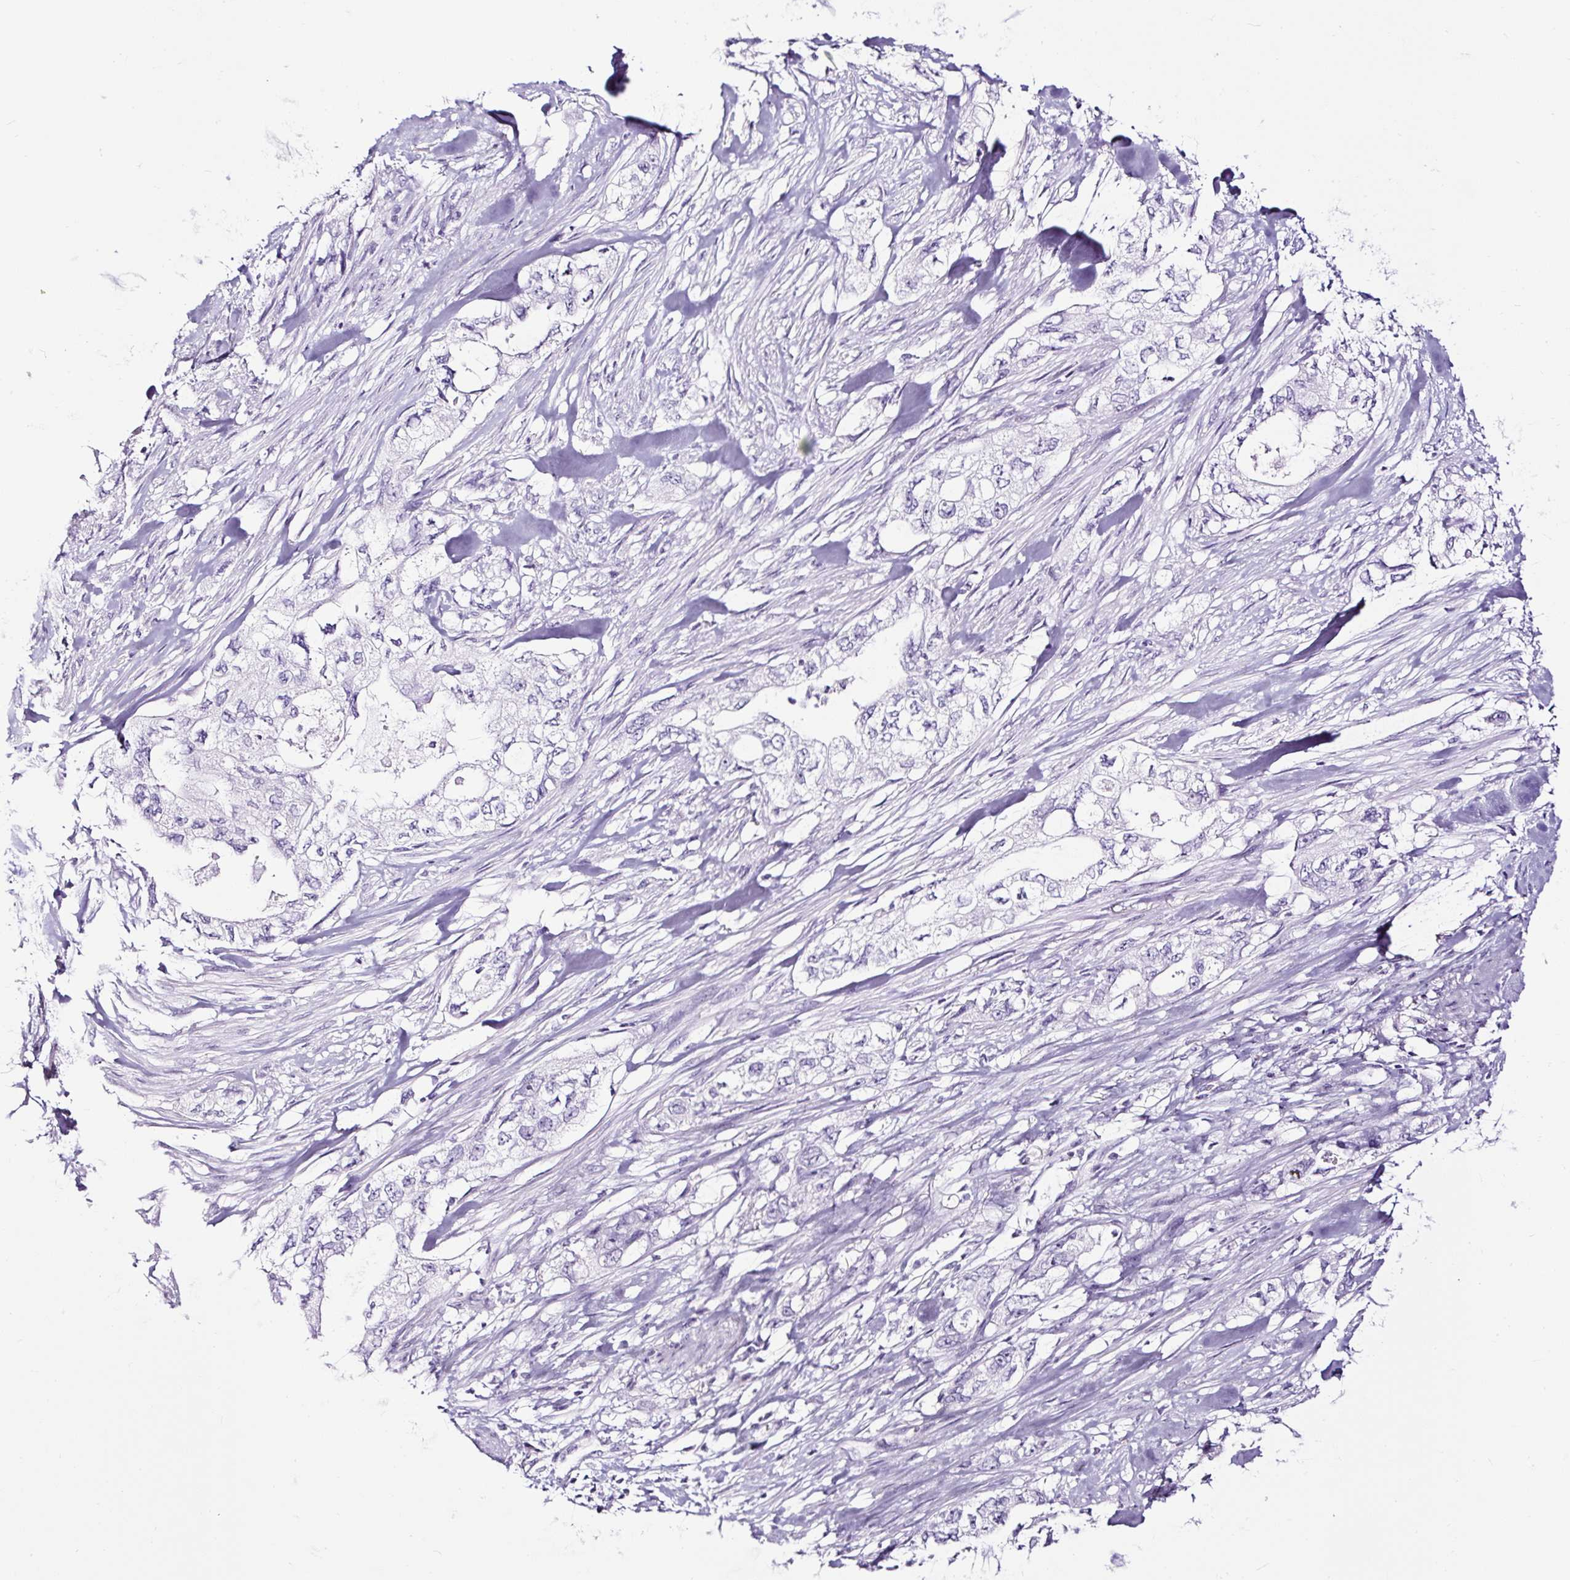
{"staining": {"intensity": "negative", "quantity": "none", "location": "none"}, "tissue": "pancreatic cancer", "cell_type": "Tumor cells", "image_type": "cancer", "snomed": [{"axis": "morphology", "description": "Adenocarcinoma, NOS"}, {"axis": "topography", "description": "Pancreas"}], "caption": "This image is of adenocarcinoma (pancreatic) stained with IHC to label a protein in brown with the nuclei are counter-stained blue. There is no positivity in tumor cells. (Immunohistochemistry, brightfield microscopy, high magnification).", "gene": "NPHS2", "patient": {"sex": "female", "age": 73}}